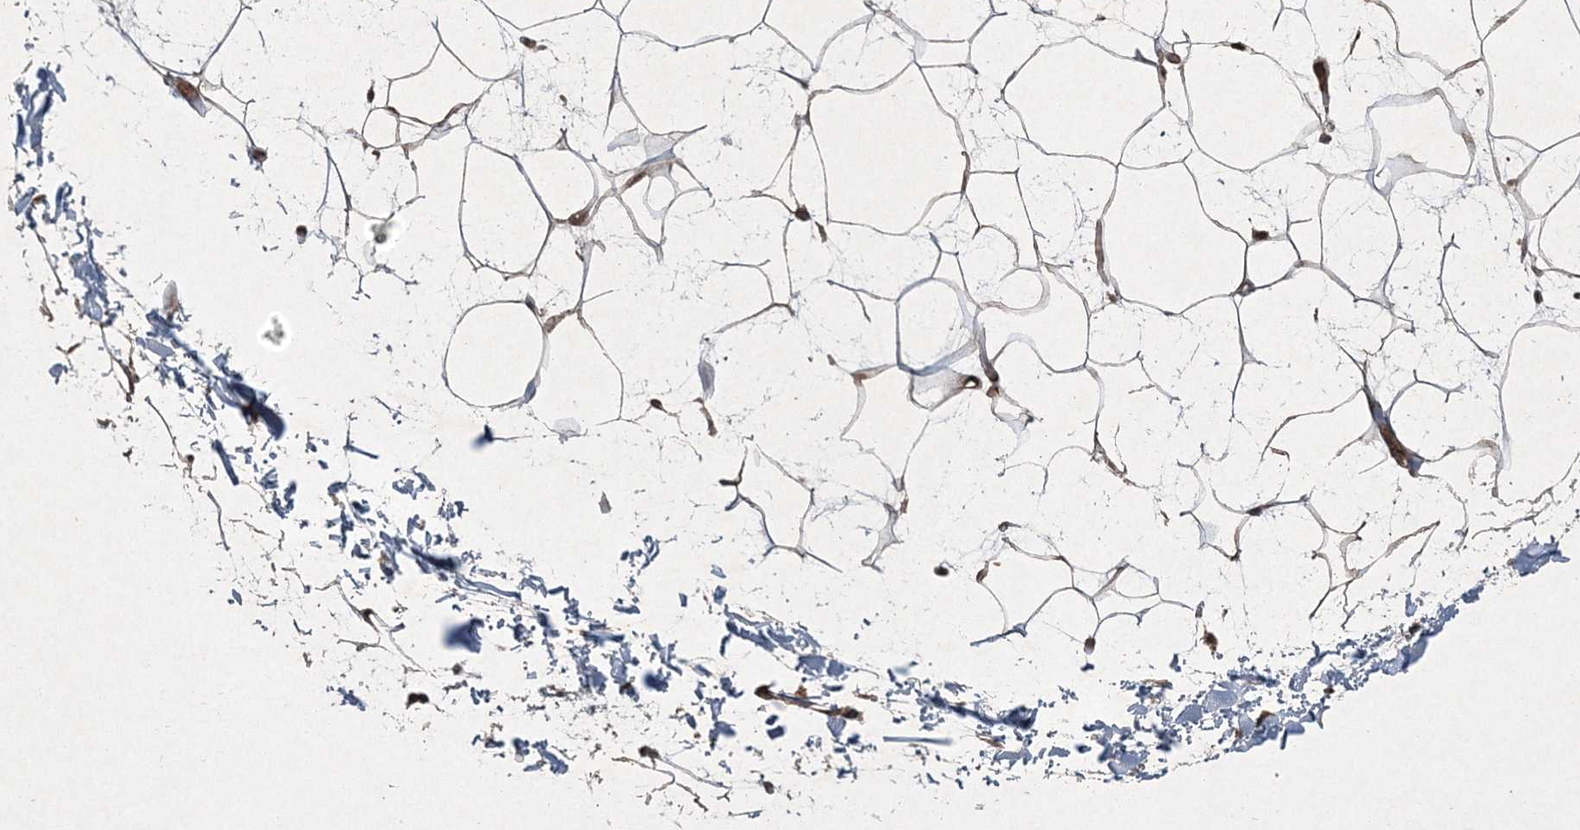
{"staining": {"intensity": "moderate", "quantity": ">75%", "location": "cytoplasmic/membranous,nuclear"}, "tissue": "adipose tissue", "cell_type": "Adipocytes", "image_type": "normal", "snomed": [{"axis": "morphology", "description": "Normal tissue, NOS"}, {"axis": "topography", "description": "Soft tissue"}], "caption": "IHC micrograph of benign human adipose tissue stained for a protein (brown), which exhibits medium levels of moderate cytoplasmic/membranous,nuclear staining in about >75% of adipocytes.", "gene": "FBXL17", "patient": {"sex": "male", "age": 72}}